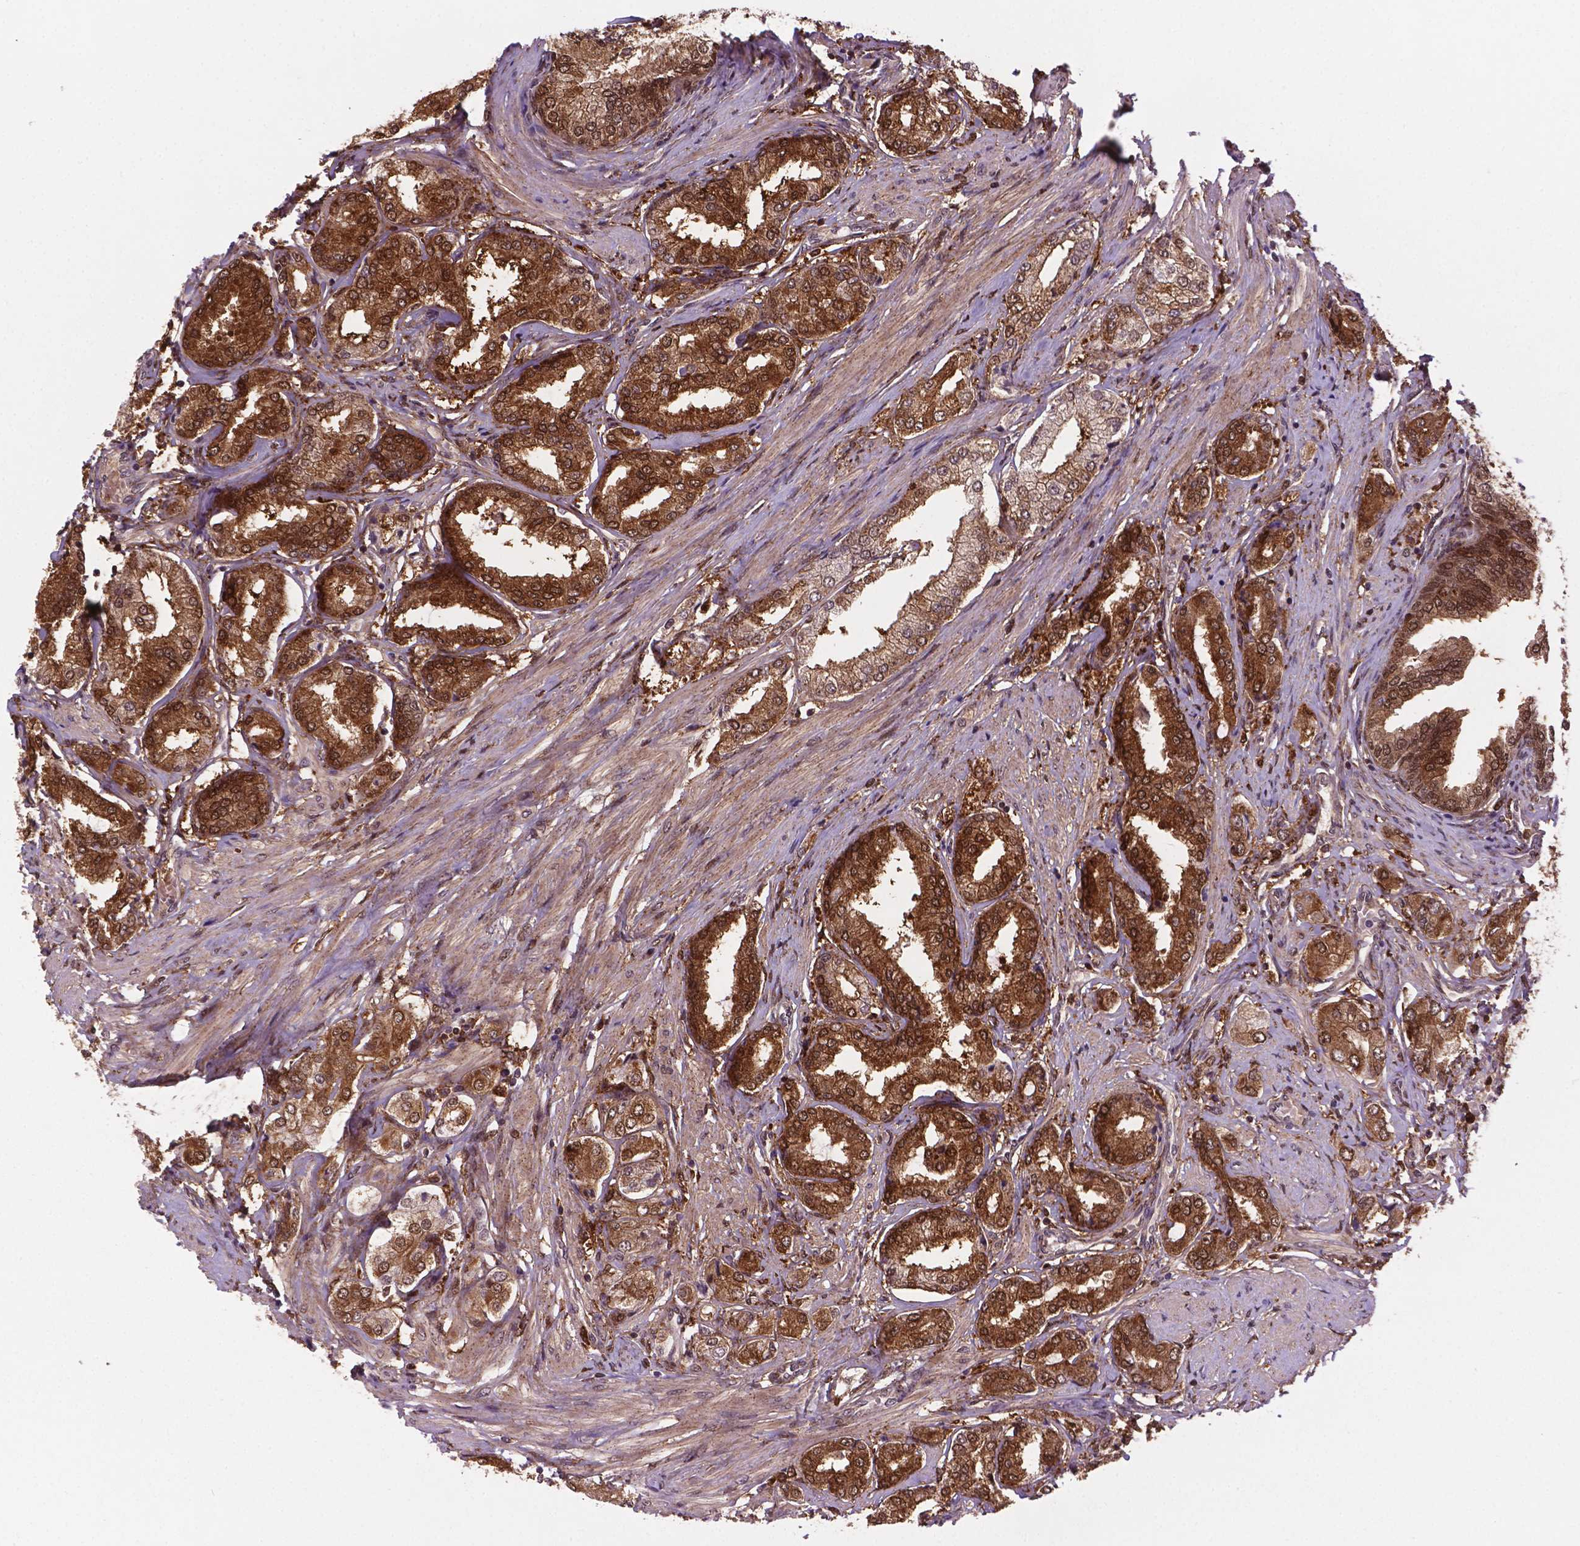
{"staining": {"intensity": "moderate", "quantity": ">75%", "location": "cytoplasmic/membranous,nuclear"}, "tissue": "prostate cancer", "cell_type": "Tumor cells", "image_type": "cancer", "snomed": [{"axis": "morphology", "description": "Adenocarcinoma, NOS"}, {"axis": "topography", "description": "Prostate"}], "caption": "A high-resolution micrograph shows immunohistochemistry (IHC) staining of adenocarcinoma (prostate), which demonstrates moderate cytoplasmic/membranous and nuclear expression in about >75% of tumor cells.", "gene": "PLIN3", "patient": {"sex": "male", "age": 63}}